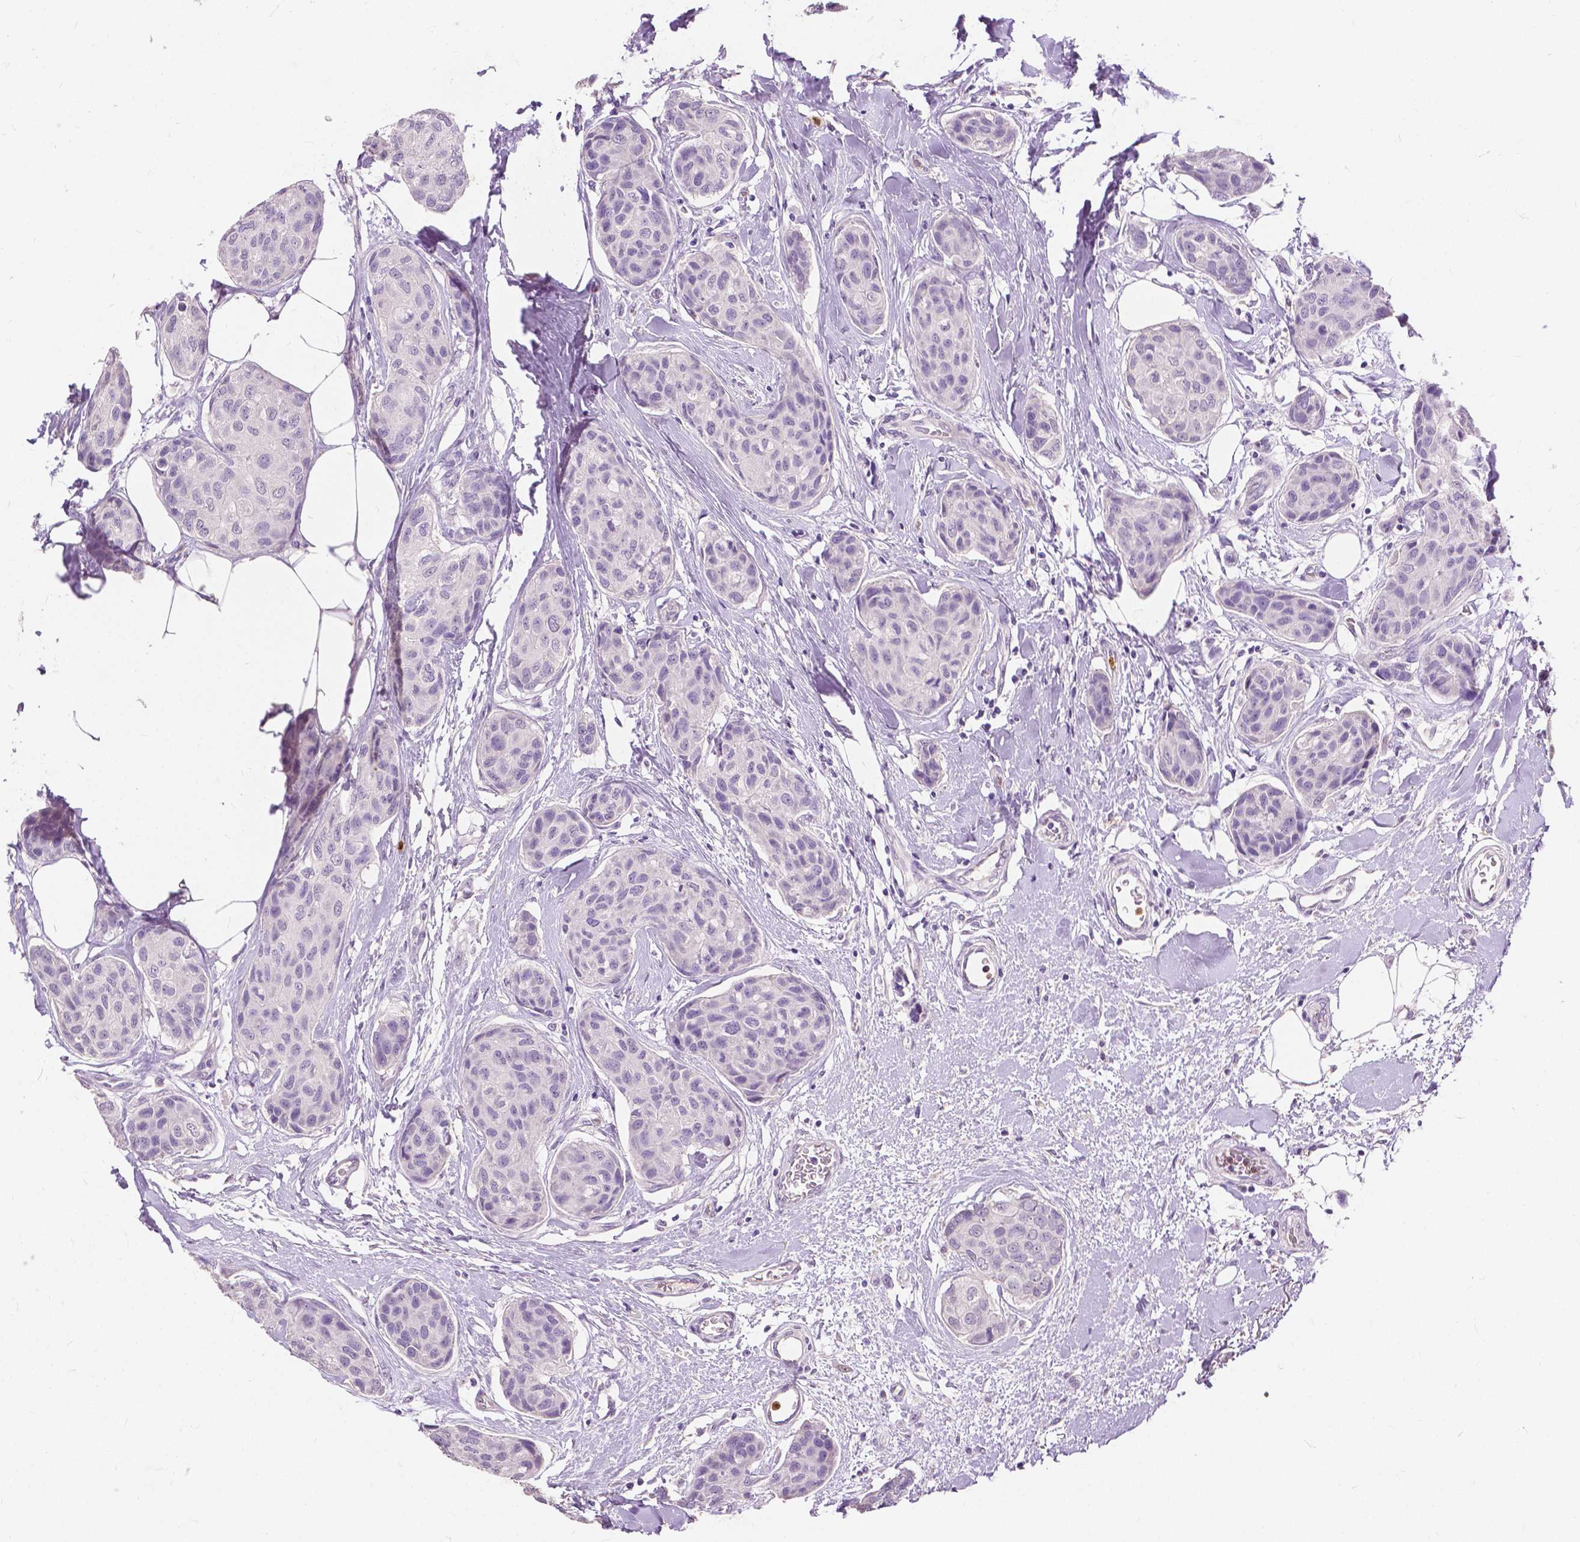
{"staining": {"intensity": "negative", "quantity": "none", "location": "none"}, "tissue": "breast cancer", "cell_type": "Tumor cells", "image_type": "cancer", "snomed": [{"axis": "morphology", "description": "Duct carcinoma"}, {"axis": "topography", "description": "Breast"}], "caption": "Tumor cells show no significant positivity in invasive ductal carcinoma (breast).", "gene": "CXCR2", "patient": {"sex": "female", "age": 80}}